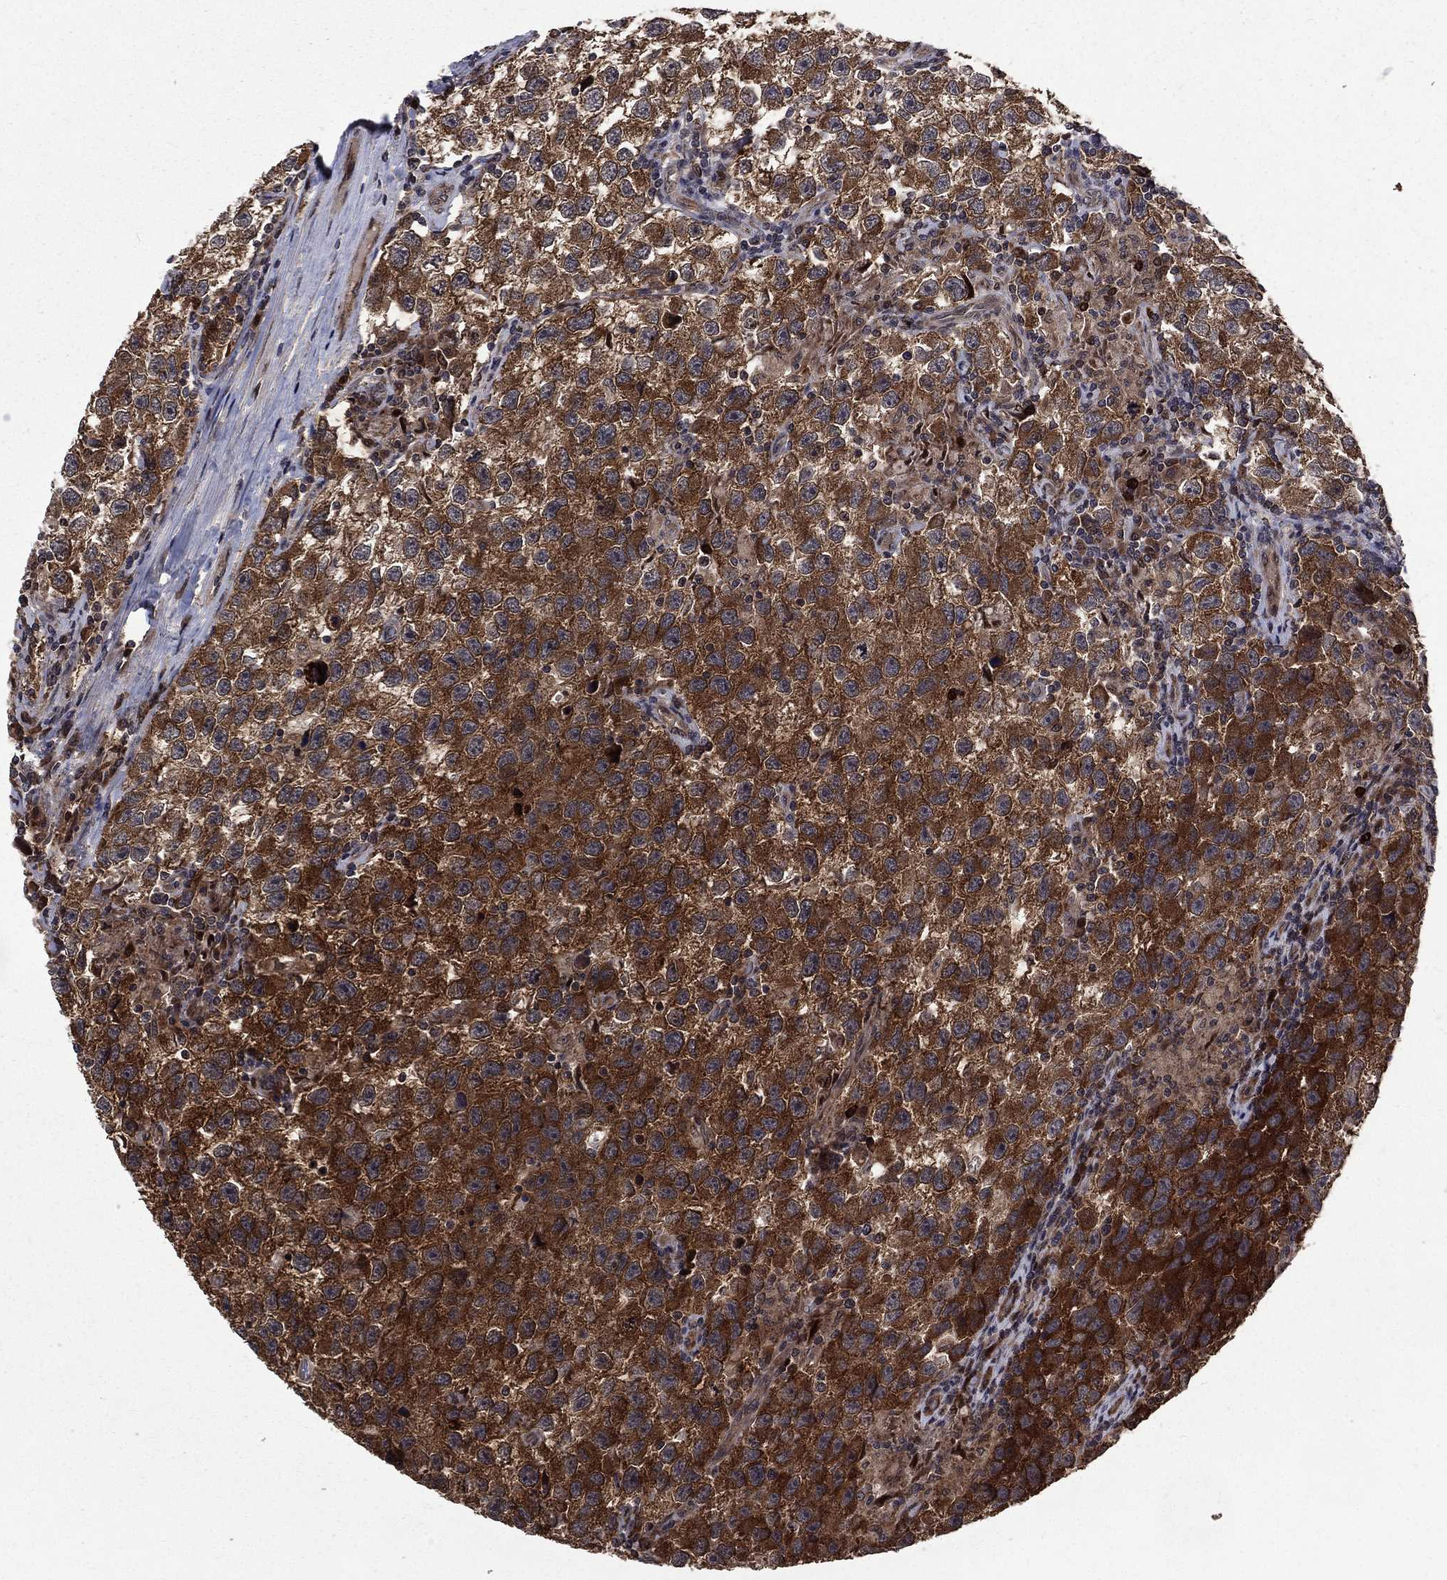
{"staining": {"intensity": "strong", "quantity": ">75%", "location": "cytoplasmic/membranous"}, "tissue": "testis cancer", "cell_type": "Tumor cells", "image_type": "cancer", "snomed": [{"axis": "morphology", "description": "Seminoma, NOS"}, {"axis": "topography", "description": "Testis"}], "caption": "This photomicrograph reveals IHC staining of seminoma (testis), with high strong cytoplasmic/membranous expression in approximately >75% of tumor cells.", "gene": "LENG8", "patient": {"sex": "male", "age": 26}}